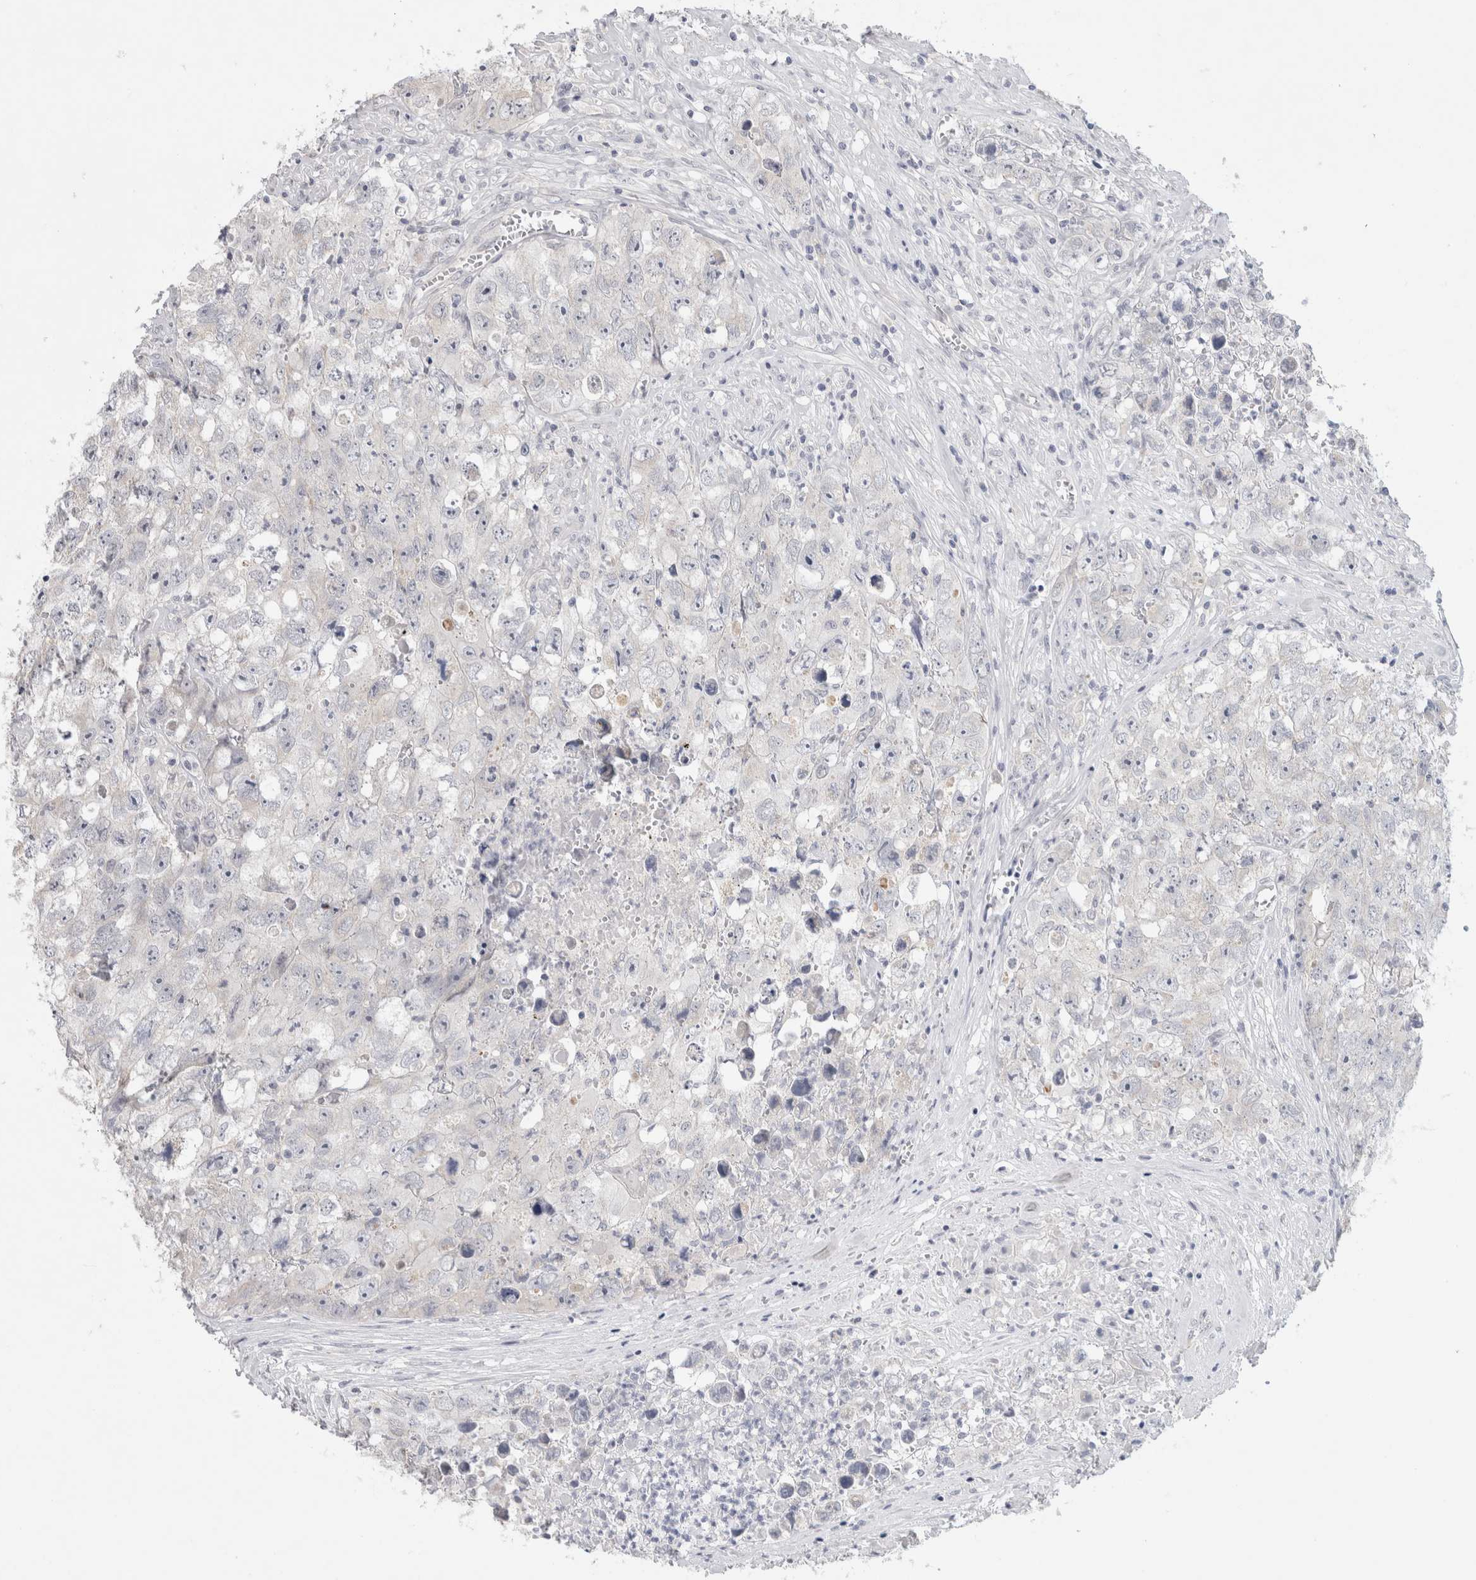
{"staining": {"intensity": "negative", "quantity": "none", "location": "none"}, "tissue": "testis cancer", "cell_type": "Tumor cells", "image_type": "cancer", "snomed": [{"axis": "morphology", "description": "Seminoma, NOS"}, {"axis": "morphology", "description": "Carcinoma, Embryonal, NOS"}, {"axis": "topography", "description": "Testis"}], "caption": "IHC photomicrograph of embryonal carcinoma (testis) stained for a protein (brown), which exhibits no positivity in tumor cells. Brightfield microscopy of immunohistochemistry stained with DAB (brown) and hematoxylin (blue), captured at high magnification.", "gene": "TONSL", "patient": {"sex": "male", "age": 43}}